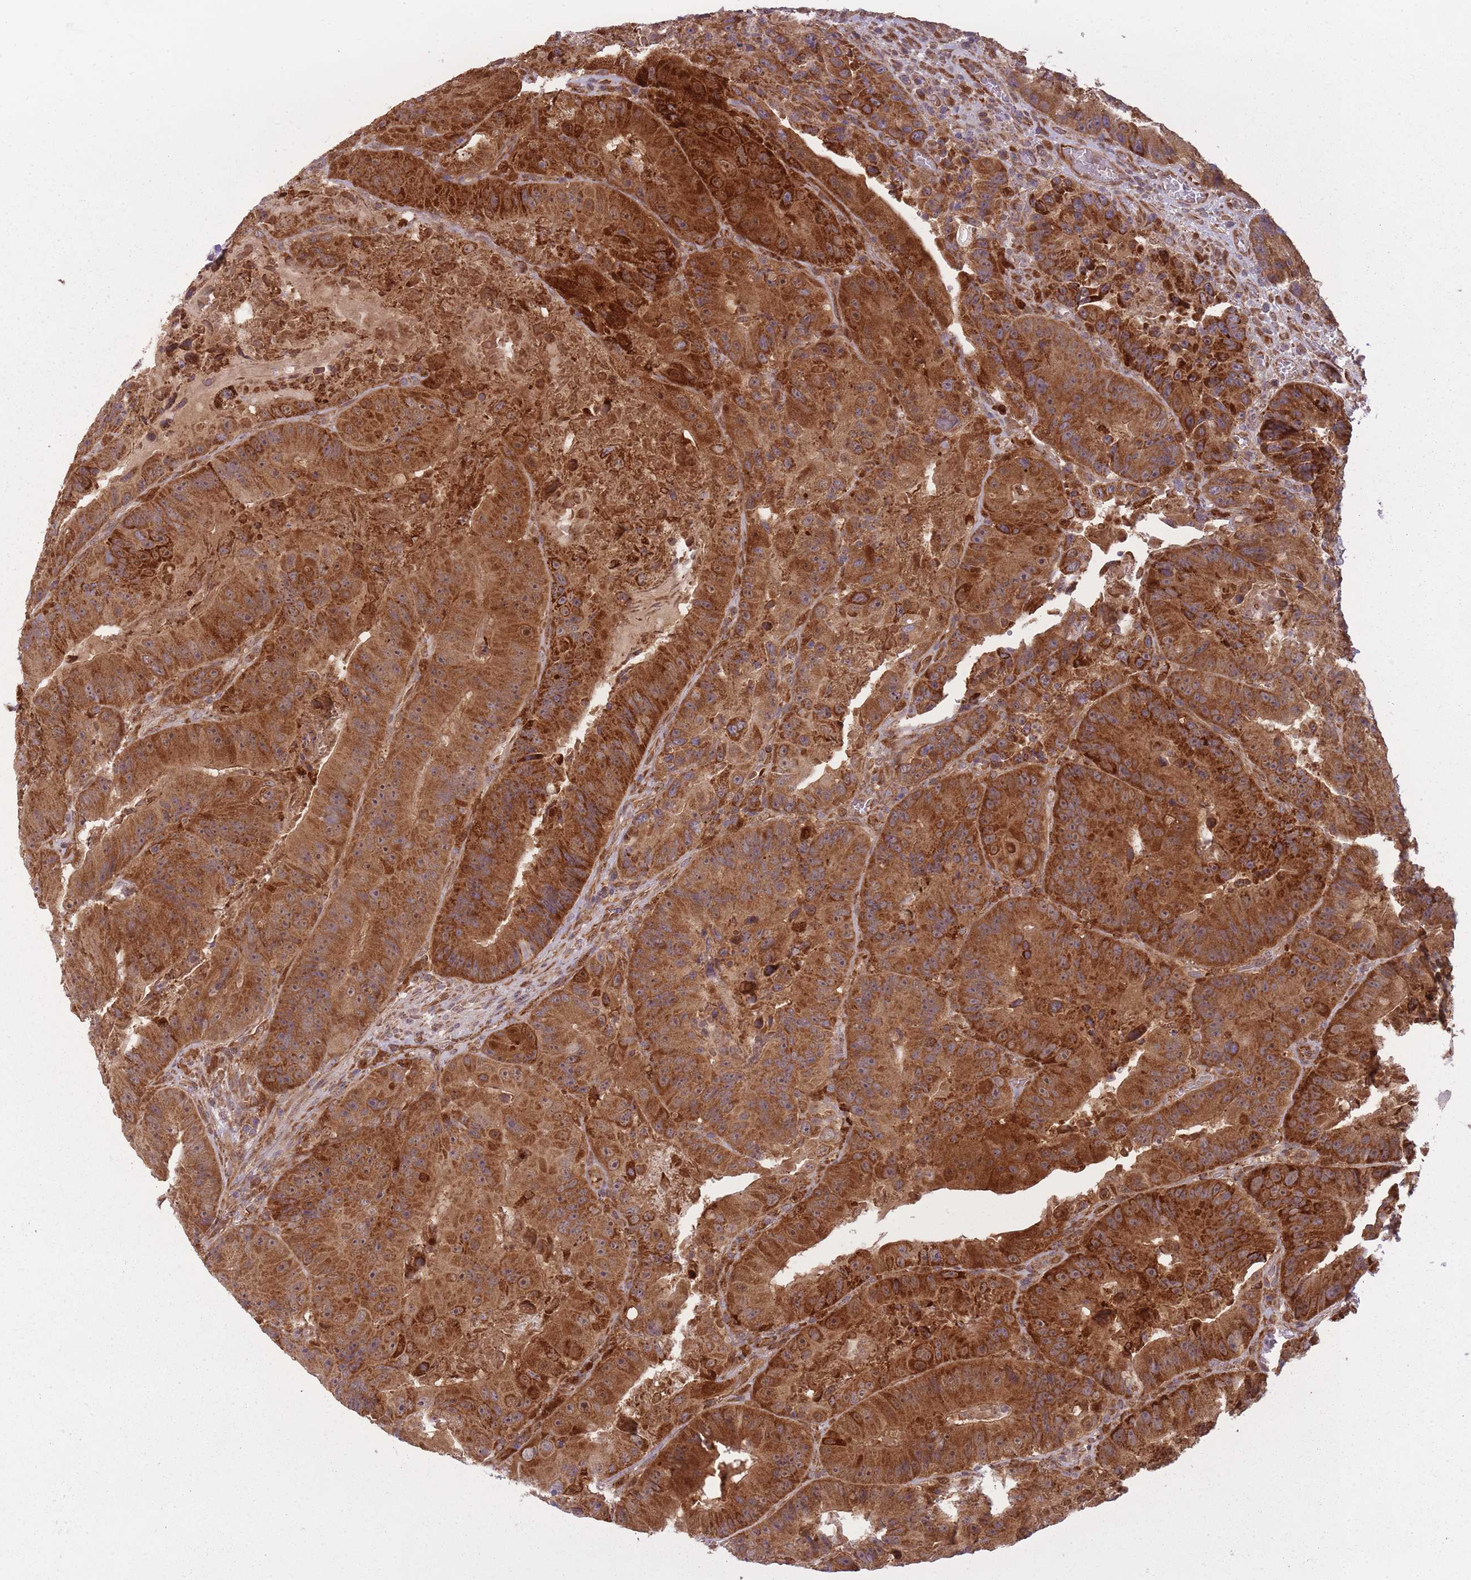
{"staining": {"intensity": "strong", "quantity": ">75%", "location": "cytoplasmic/membranous"}, "tissue": "colorectal cancer", "cell_type": "Tumor cells", "image_type": "cancer", "snomed": [{"axis": "morphology", "description": "Adenocarcinoma, NOS"}, {"axis": "topography", "description": "Colon"}], "caption": "Colorectal cancer (adenocarcinoma) stained for a protein shows strong cytoplasmic/membranous positivity in tumor cells.", "gene": "LGALS9", "patient": {"sex": "female", "age": 86}}